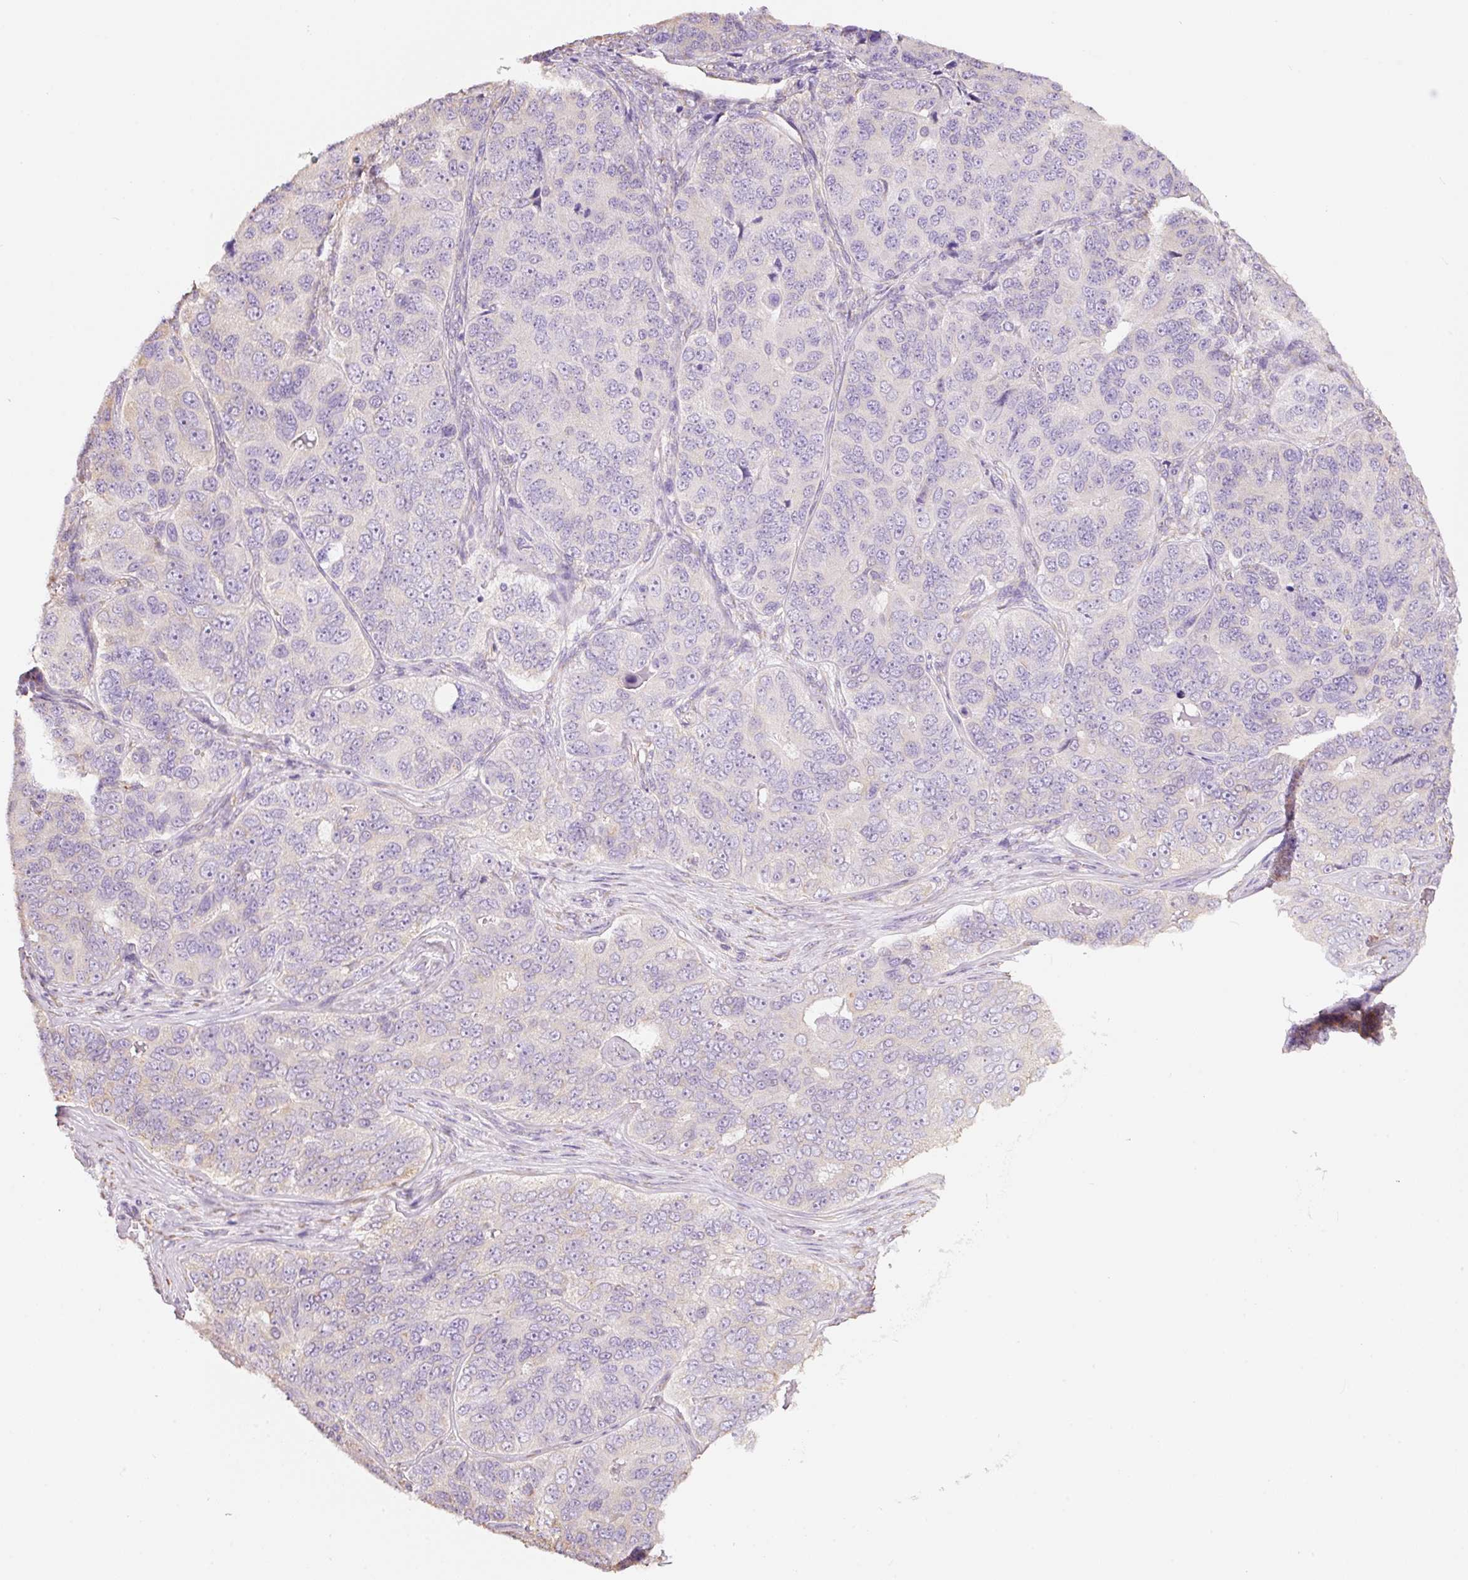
{"staining": {"intensity": "negative", "quantity": "none", "location": "none"}, "tissue": "ovarian cancer", "cell_type": "Tumor cells", "image_type": "cancer", "snomed": [{"axis": "morphology", "description": "Carcinoma, endometroid"}, {"axis": "topography", "description": "Ovary"}], "caption": "Immunohistochemistry (IHC) histopathology image of neoplastic tissue: human ovarian endometroid carcinoma stained with DAB (3,3'-diaminobenzidine) displays no significant protein staining in tumor cells.", "gene": "GCG", "patient": {"sex": "female", "age": 51}}